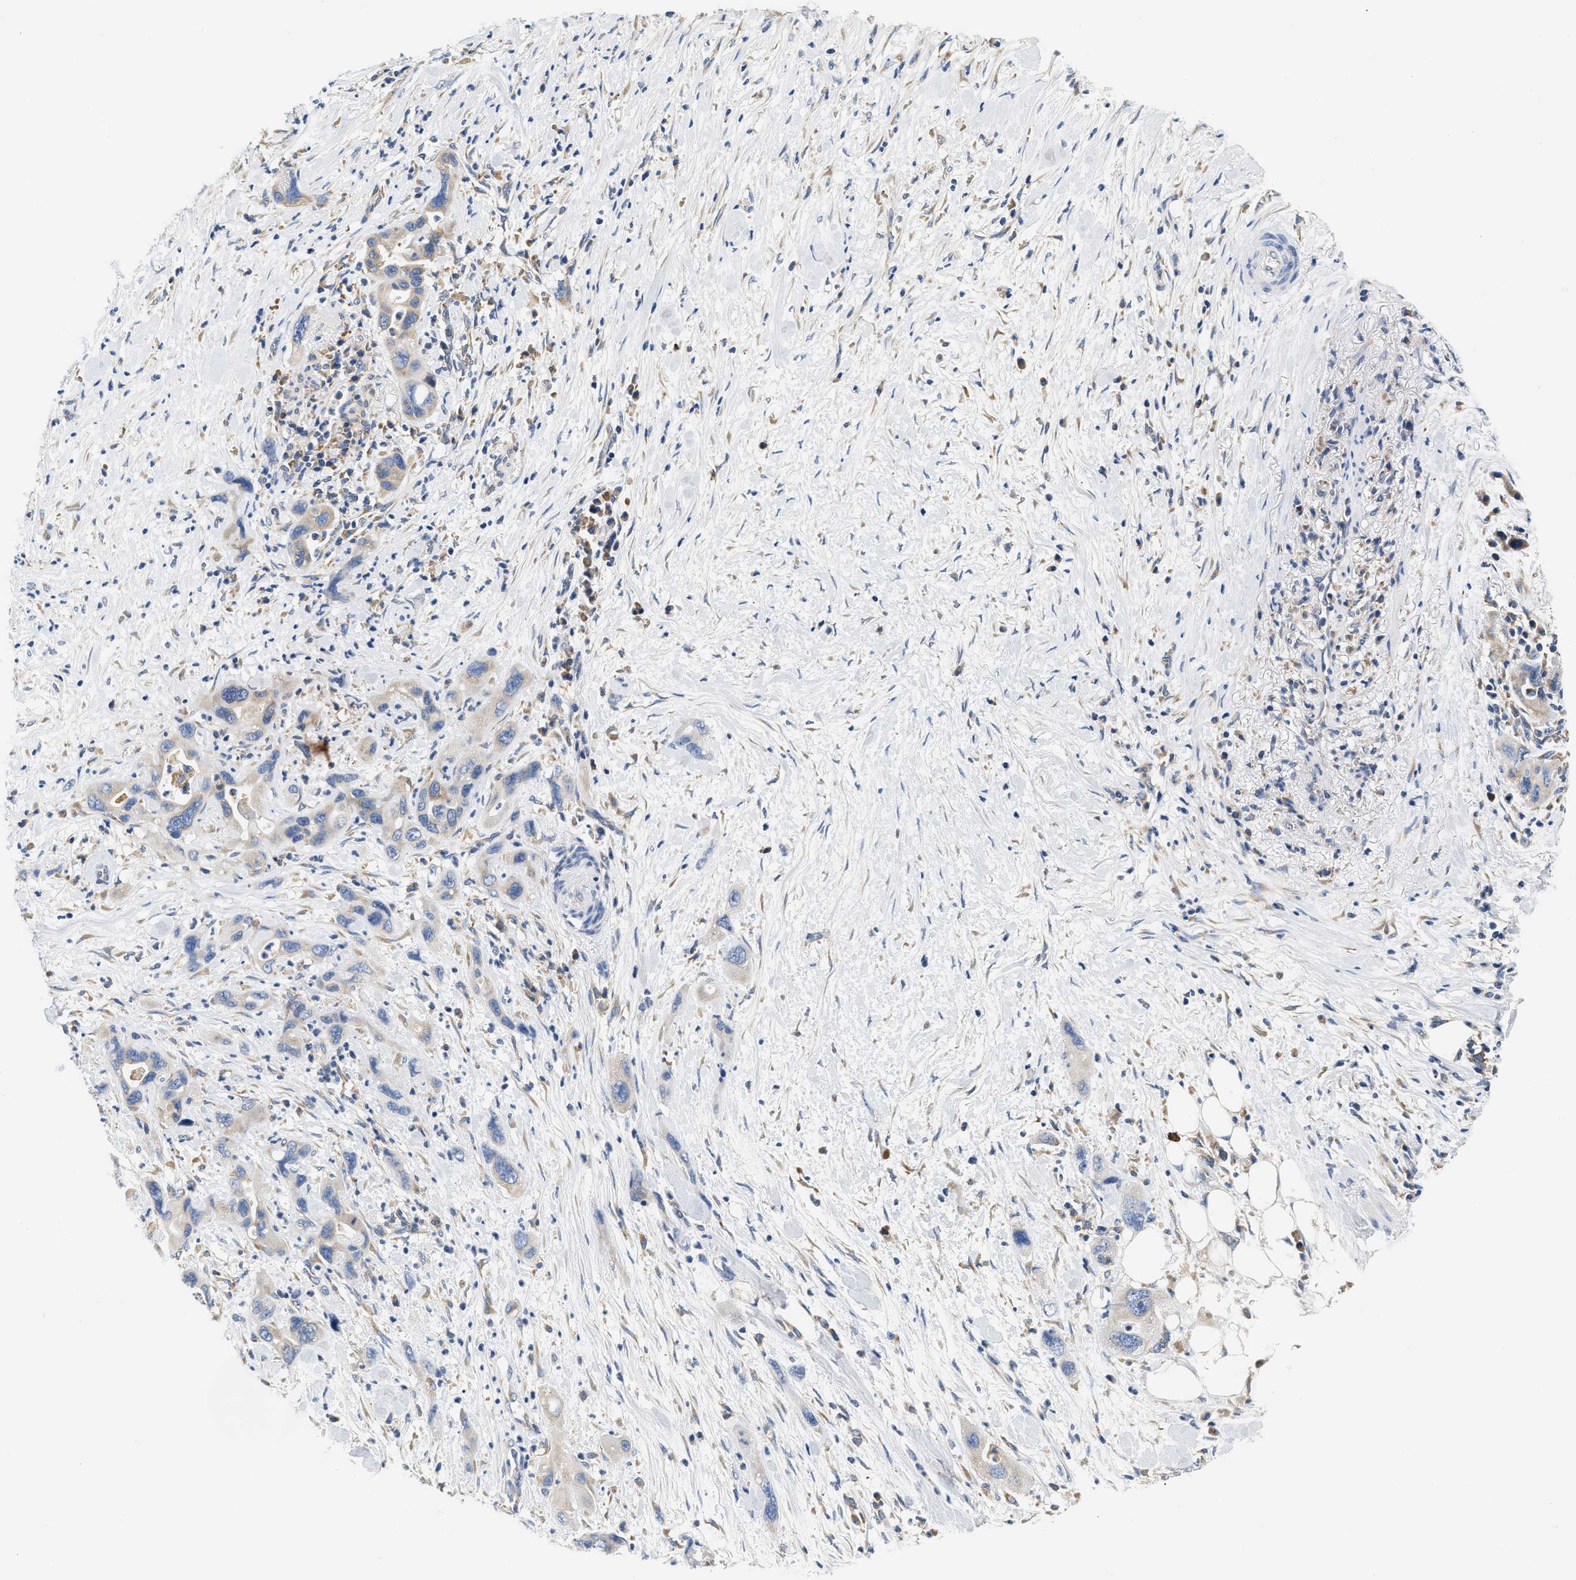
{"staining": {"intensity": "moderate", "quantity": ">75%", "location": "cytoplasmic/membranous"}, "tissue": "pancreatic cancer", "cell_type": "Tumor cells", "image_type": "cancer", "snomed": [{"axis": "morphology", "description": "Adenocarcinoma, NOS"}, {"axis": "topography", "description": "Pancreas"}], "caption": "Adenocarcinoma (pancreatic) stained for a protein reveals moderate cytoplasmic/membranous positivity in tumor cells.", "gene": "HDHD3", "patient": {"sex": "female", "age": 70}}